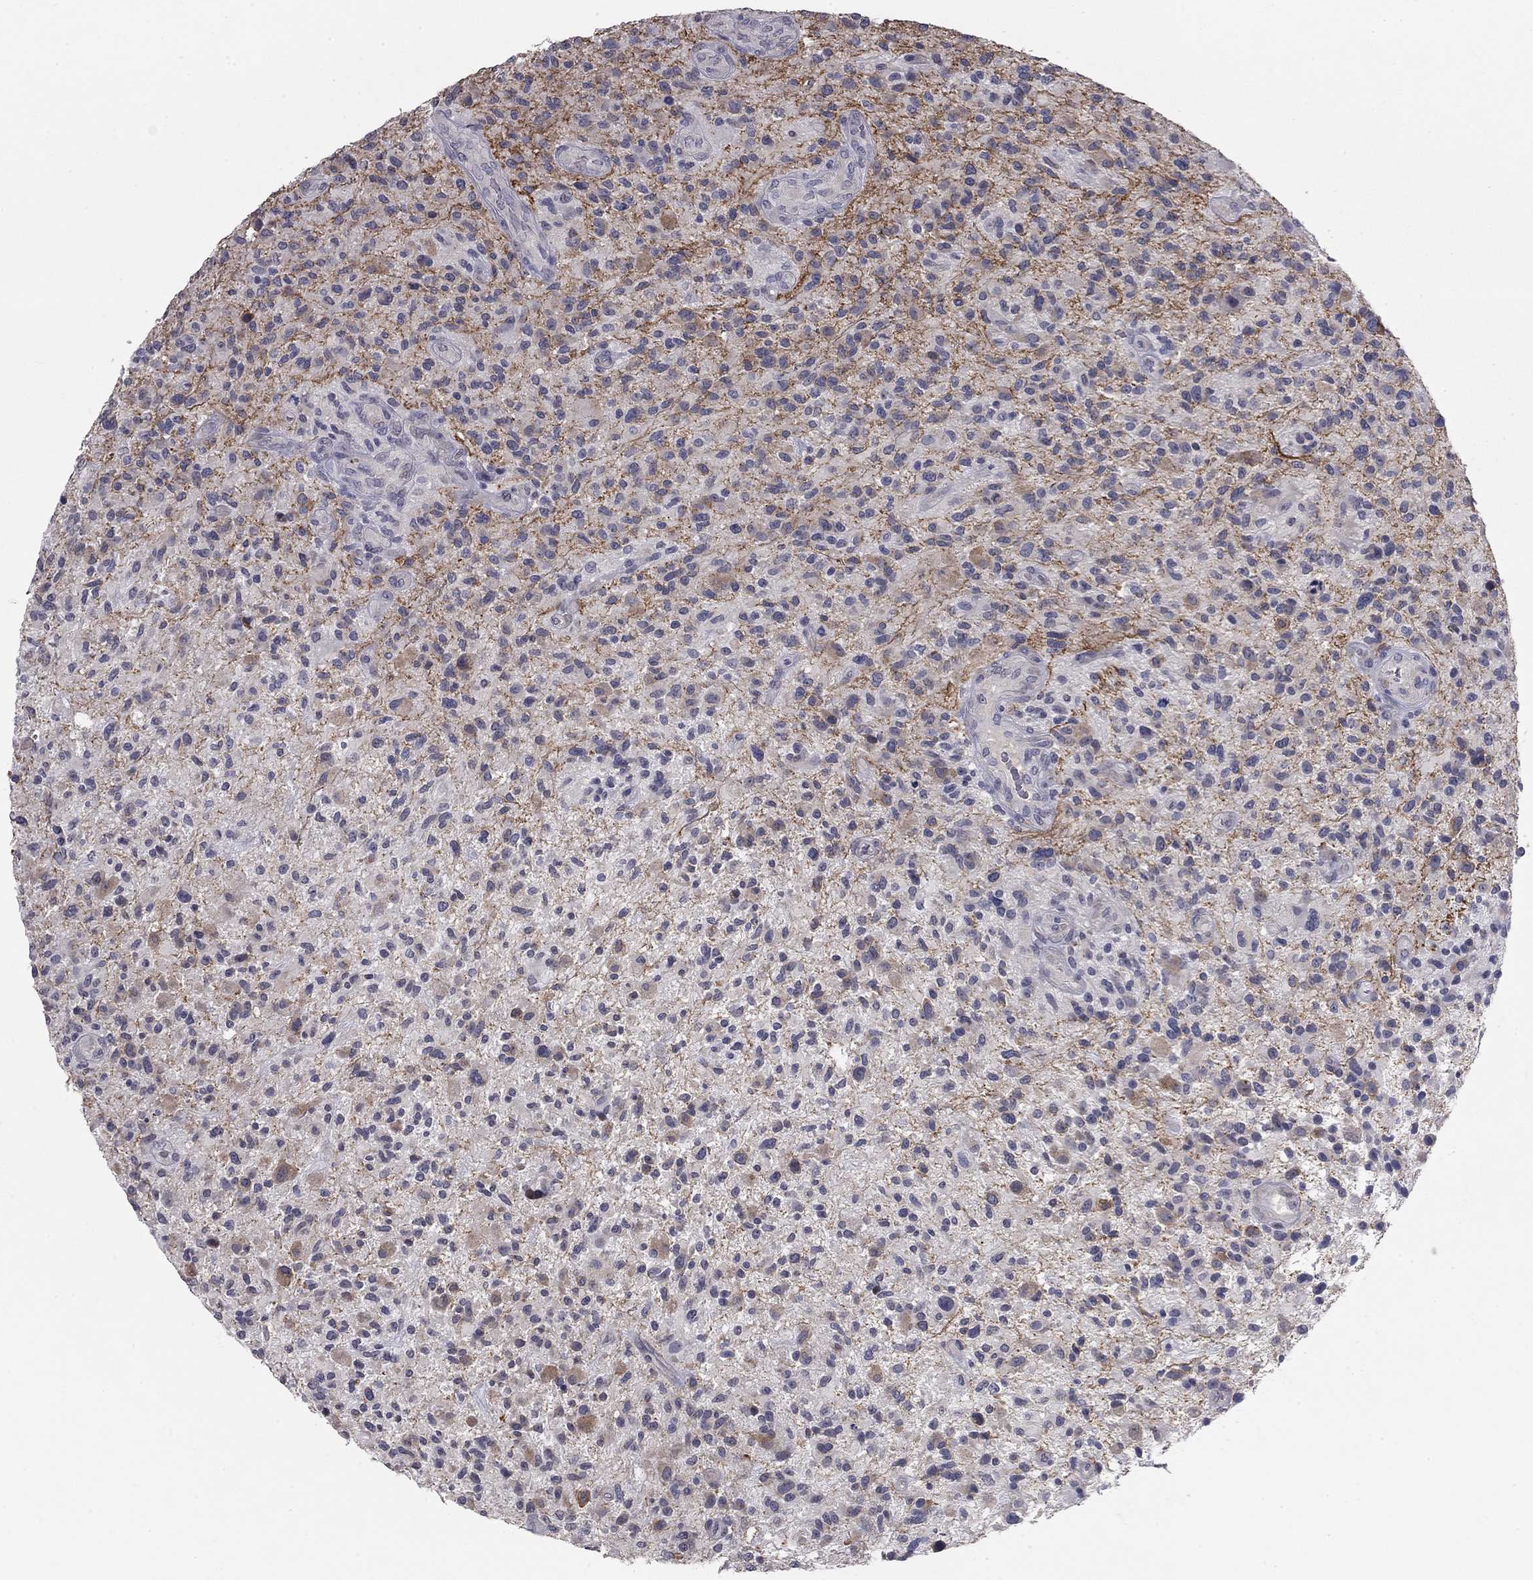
{"staining": {"intensity": "negative", "quantity": "none", "location": "none"}, "tissue": "glioma", "cell_type": "Tumor cells", "image_type": "cancer", "snomed": [{"axis": "morphology", "description": "Glioma, malignant, High grade"}, {"axis": "topography", "description": "Brain"}], "caption": "Tumor cells show no significant protein expression in glioma.", "gene": "PRRT2", "patient": {"sex": "male", "age": 47}}